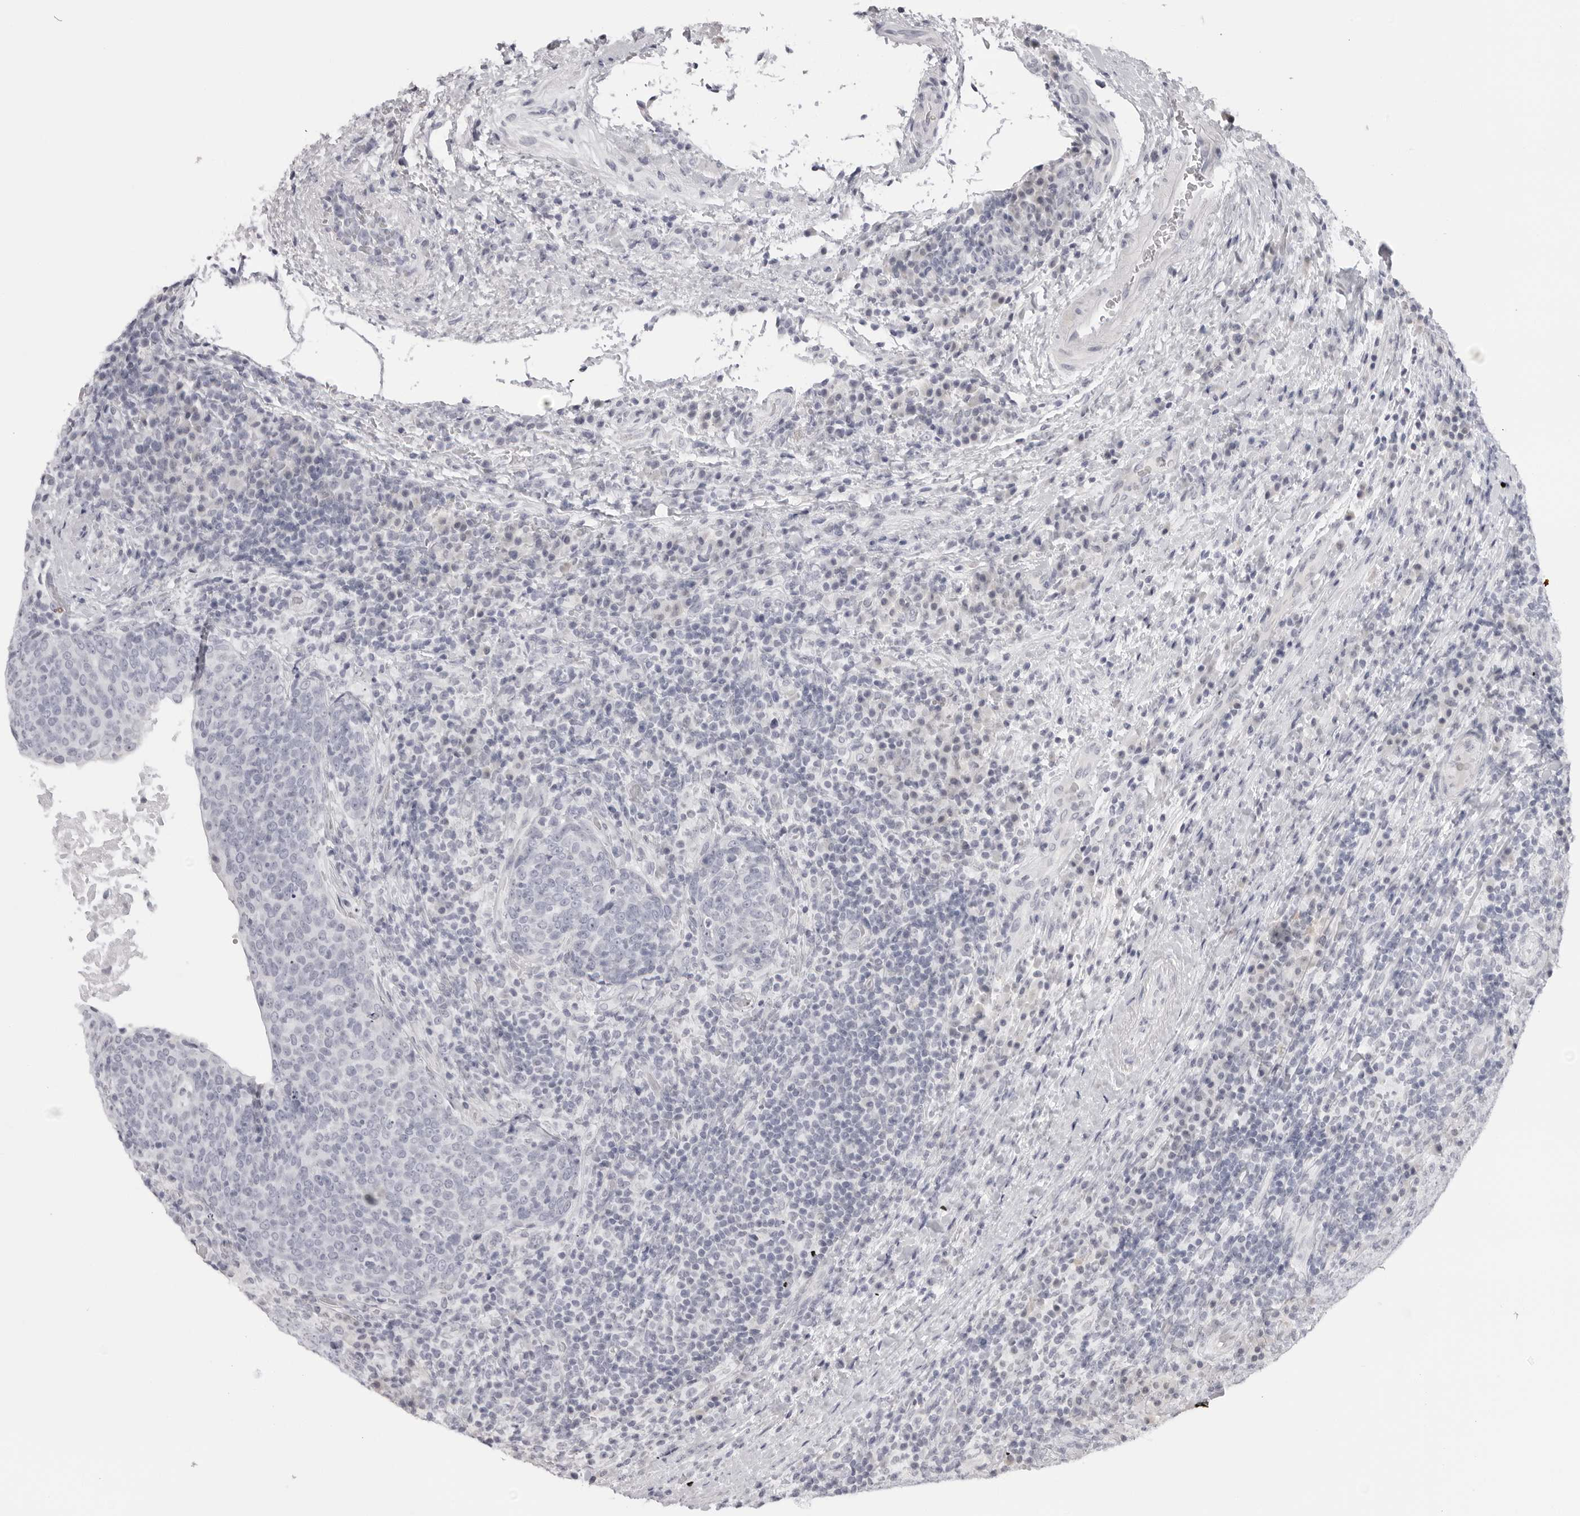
{"staining": {"intensity": "negative", "quantity": "none", "location": "none"}, "tissue": "head and neck cancer", "cell_type": "Tumor cells", "image_type": "cancer", "snomed": [{"axis": "morphology", "description": "Squamous cell carcinoma, NOS"}, {"axis": "morphology", "description": "Squamous cell carcinoma, metastatic, NOS"}, {"axis": "topography", "description": "Lymph node"}, {"axis": "topography", "description": "Head-Neck"}], "caption": "Protein analysis of head and neck cancer shows no significant positivity in tumor cells.", "gene": "ACP6", "patient": {"sex": "male", "age": 62}}